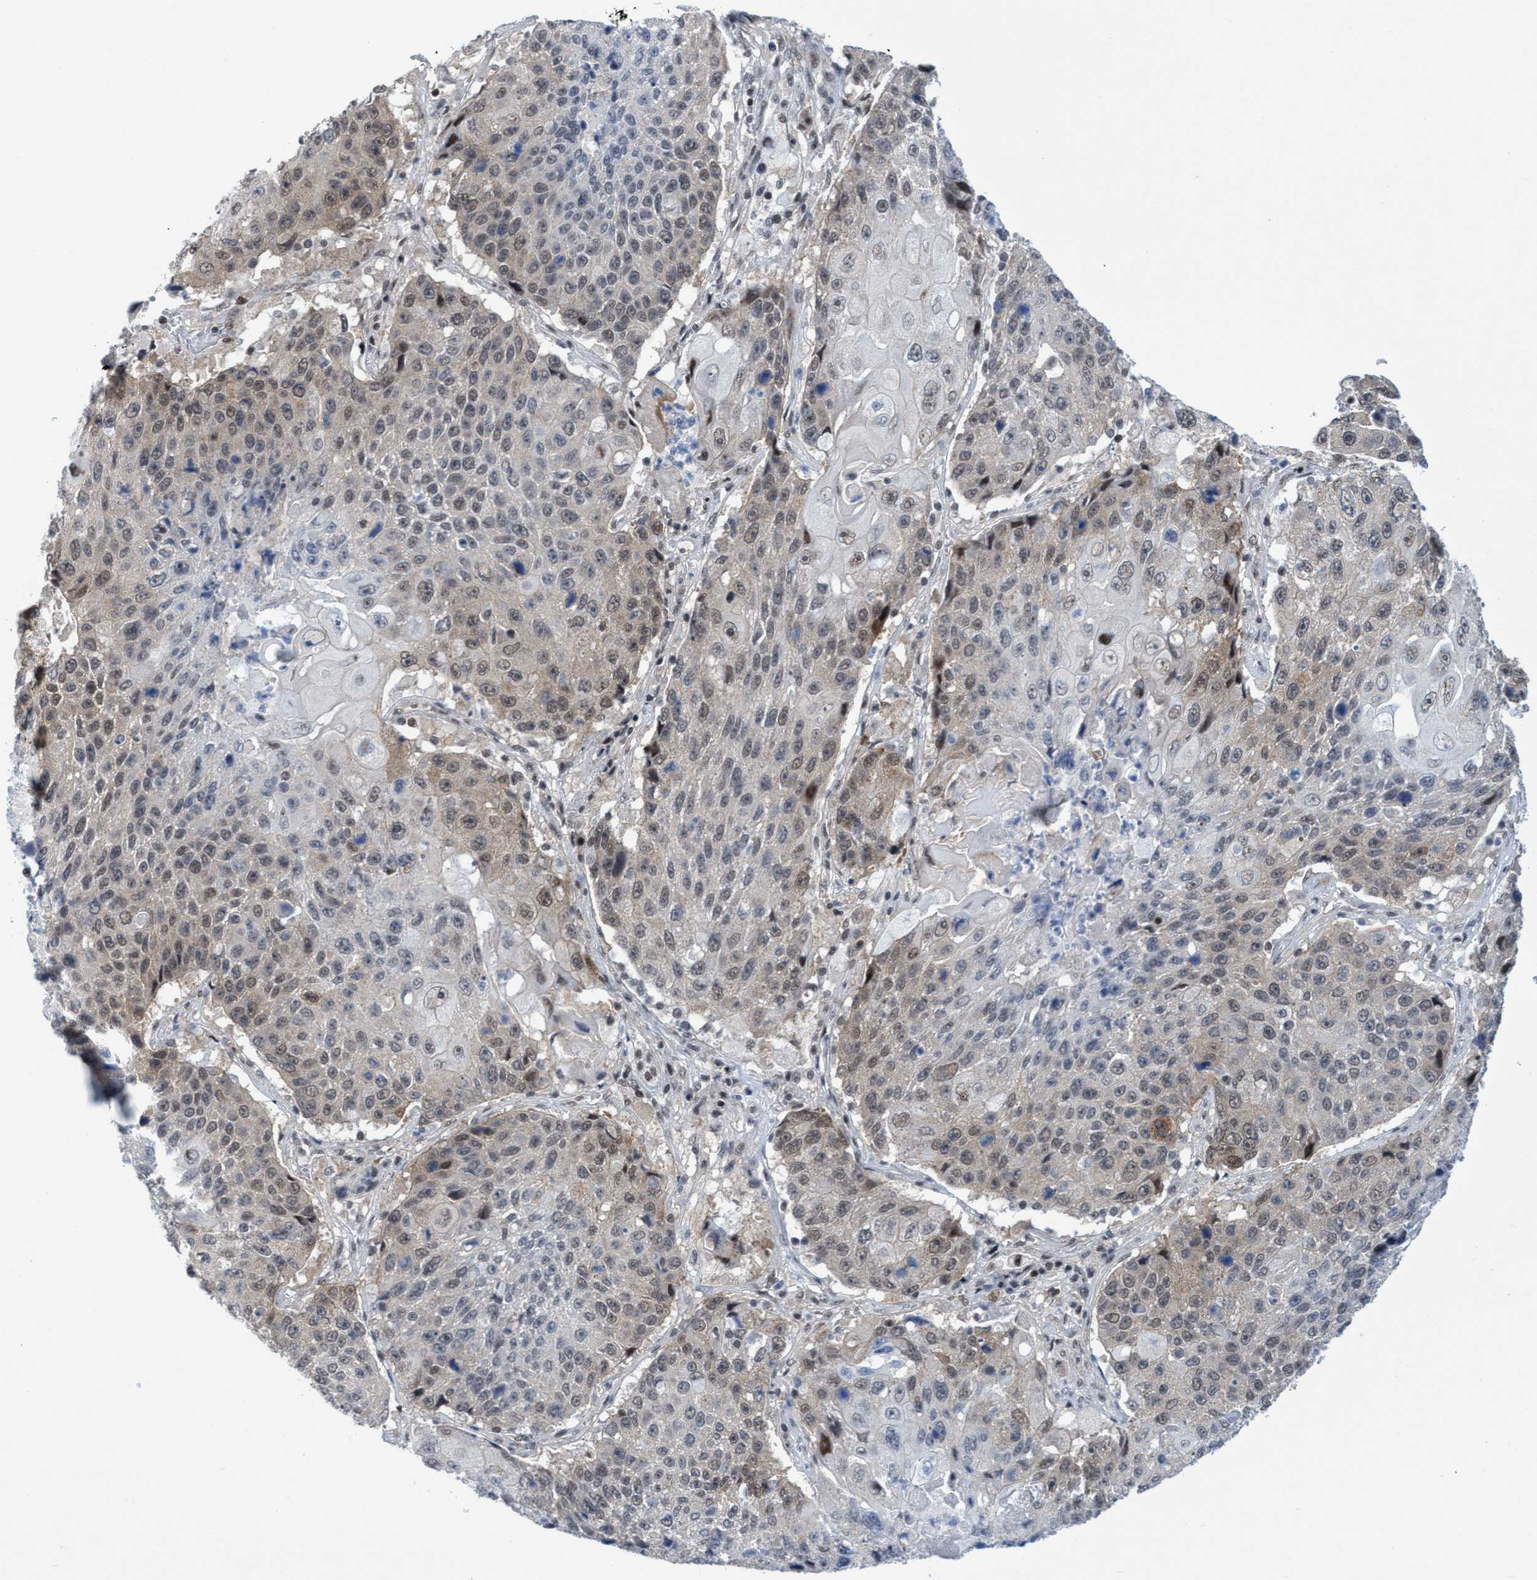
{"staining": {"intensity": "weak", "quantity": "<25%", "location": "cytoplasmic/membranous,nuclear"}, "tissue": "lung cancer", "cell_type": "Tumor cells", "image_type": "cancer", "snomed": [{"axis": "morphology", "description": "Squamous cell carcinoma, NOS"}, {"axis": "topography", "description": "Lung"}], "caption": "Immunohistochemistry (IHC) micrograph of neoplastic tissue: human lung squamous cell carcinoma stained with DAB displays no significant protein positivity in tumor cells.", "gene": "C9orf78", "patient": {"sex": "male", "age": 61}}